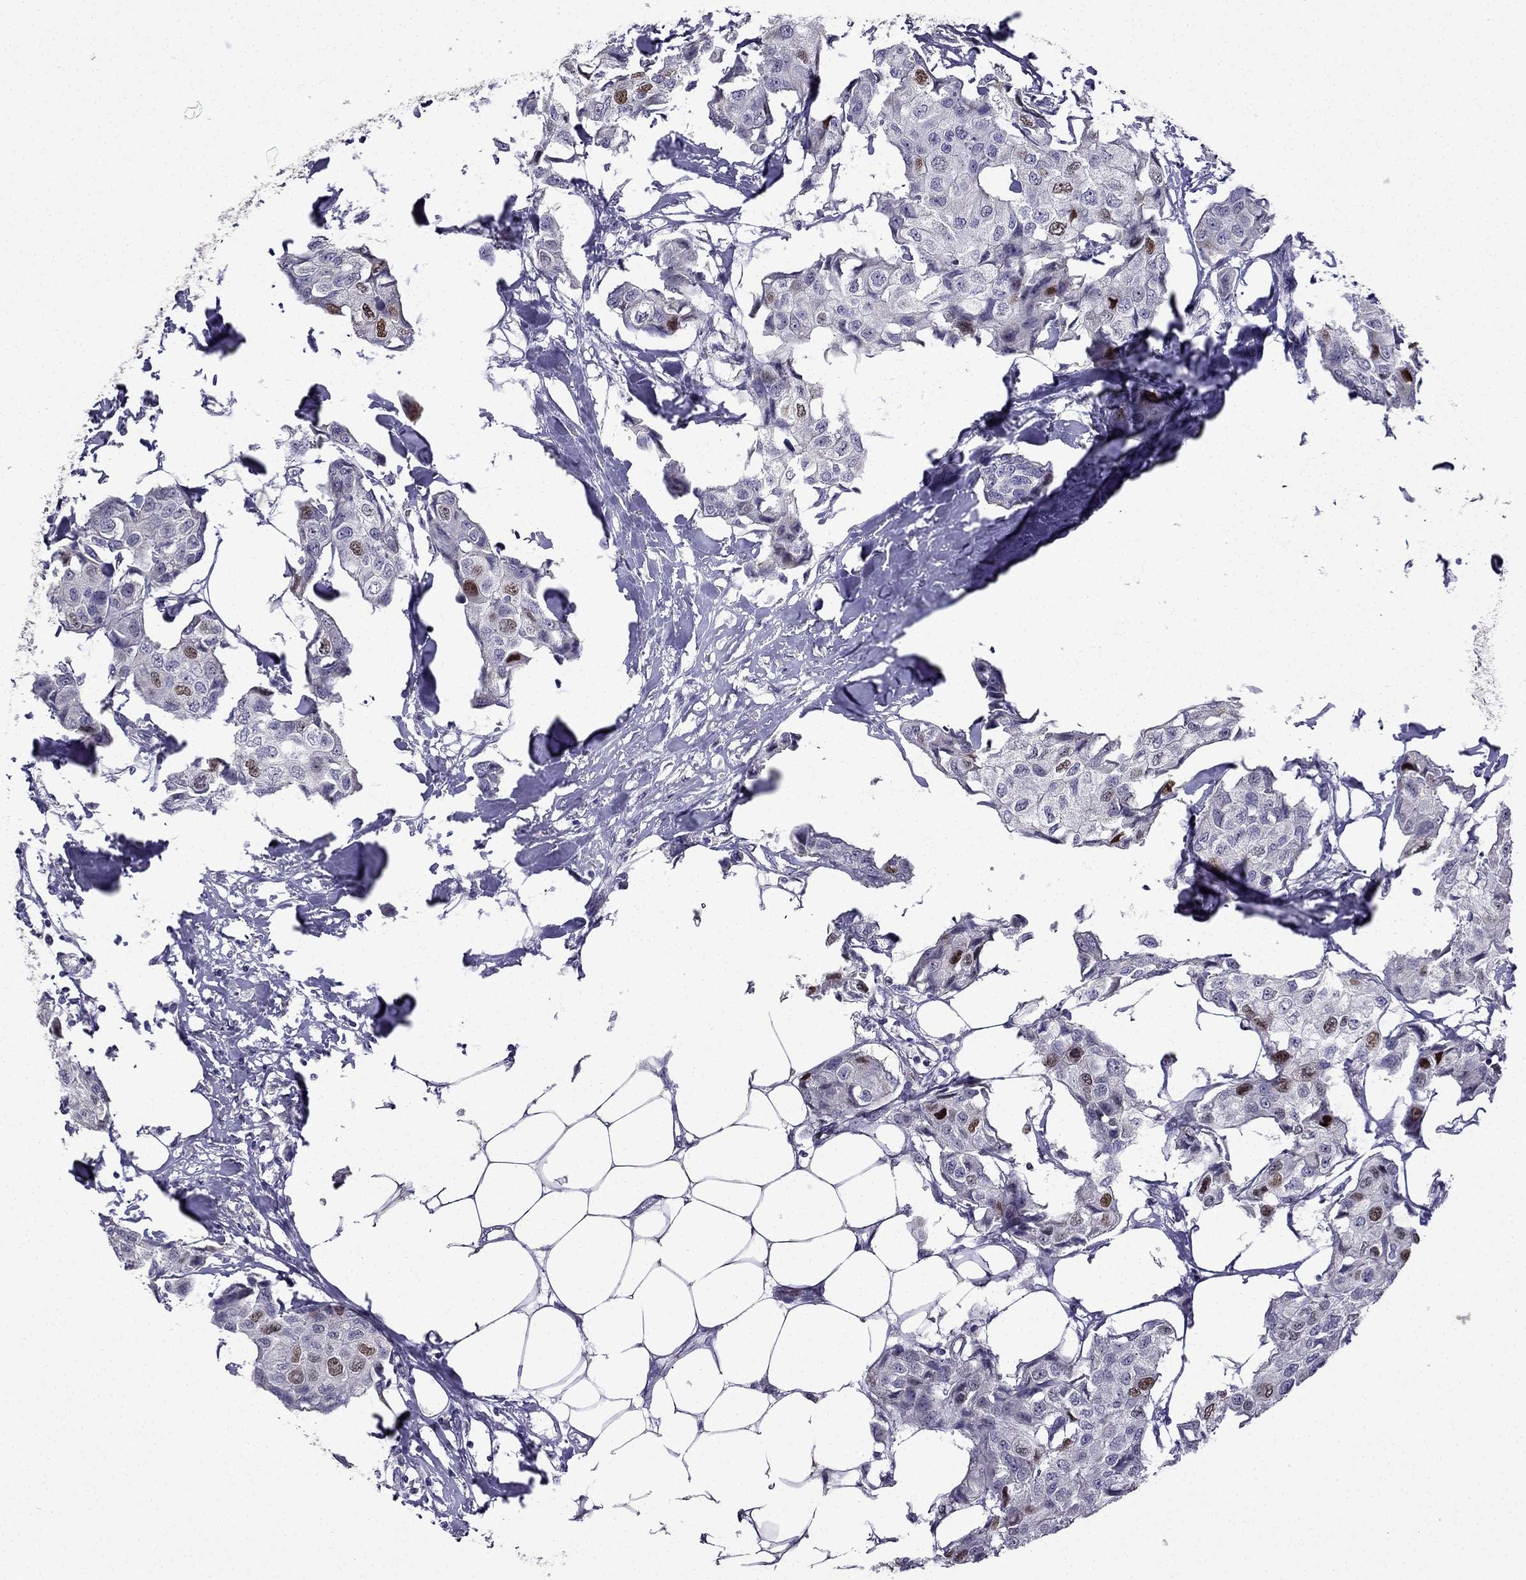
{"staining": {"intensity": "strong", "quantity": "<25%", "location": "nuclear"}, "tissue": "breast cancer", "cell_type": "Tumor cells", "image_type": "cancer", "snomed": [{"axis": "morphology", "description": "Duct carcinoma"}, {"axis": "topography", "description": "Breast"}], "caption": "IHC histopathology image of neoplastic tissue: human intraductal carcinoma (breast) stained using immunohistochemistry displays medium levels of strong protein expression localized specifically in the nuclear of tumor cells, appearing as a nuclear brown color.", "gene": "UHRF1", "patient": {"sex": "female", "age": 80}}